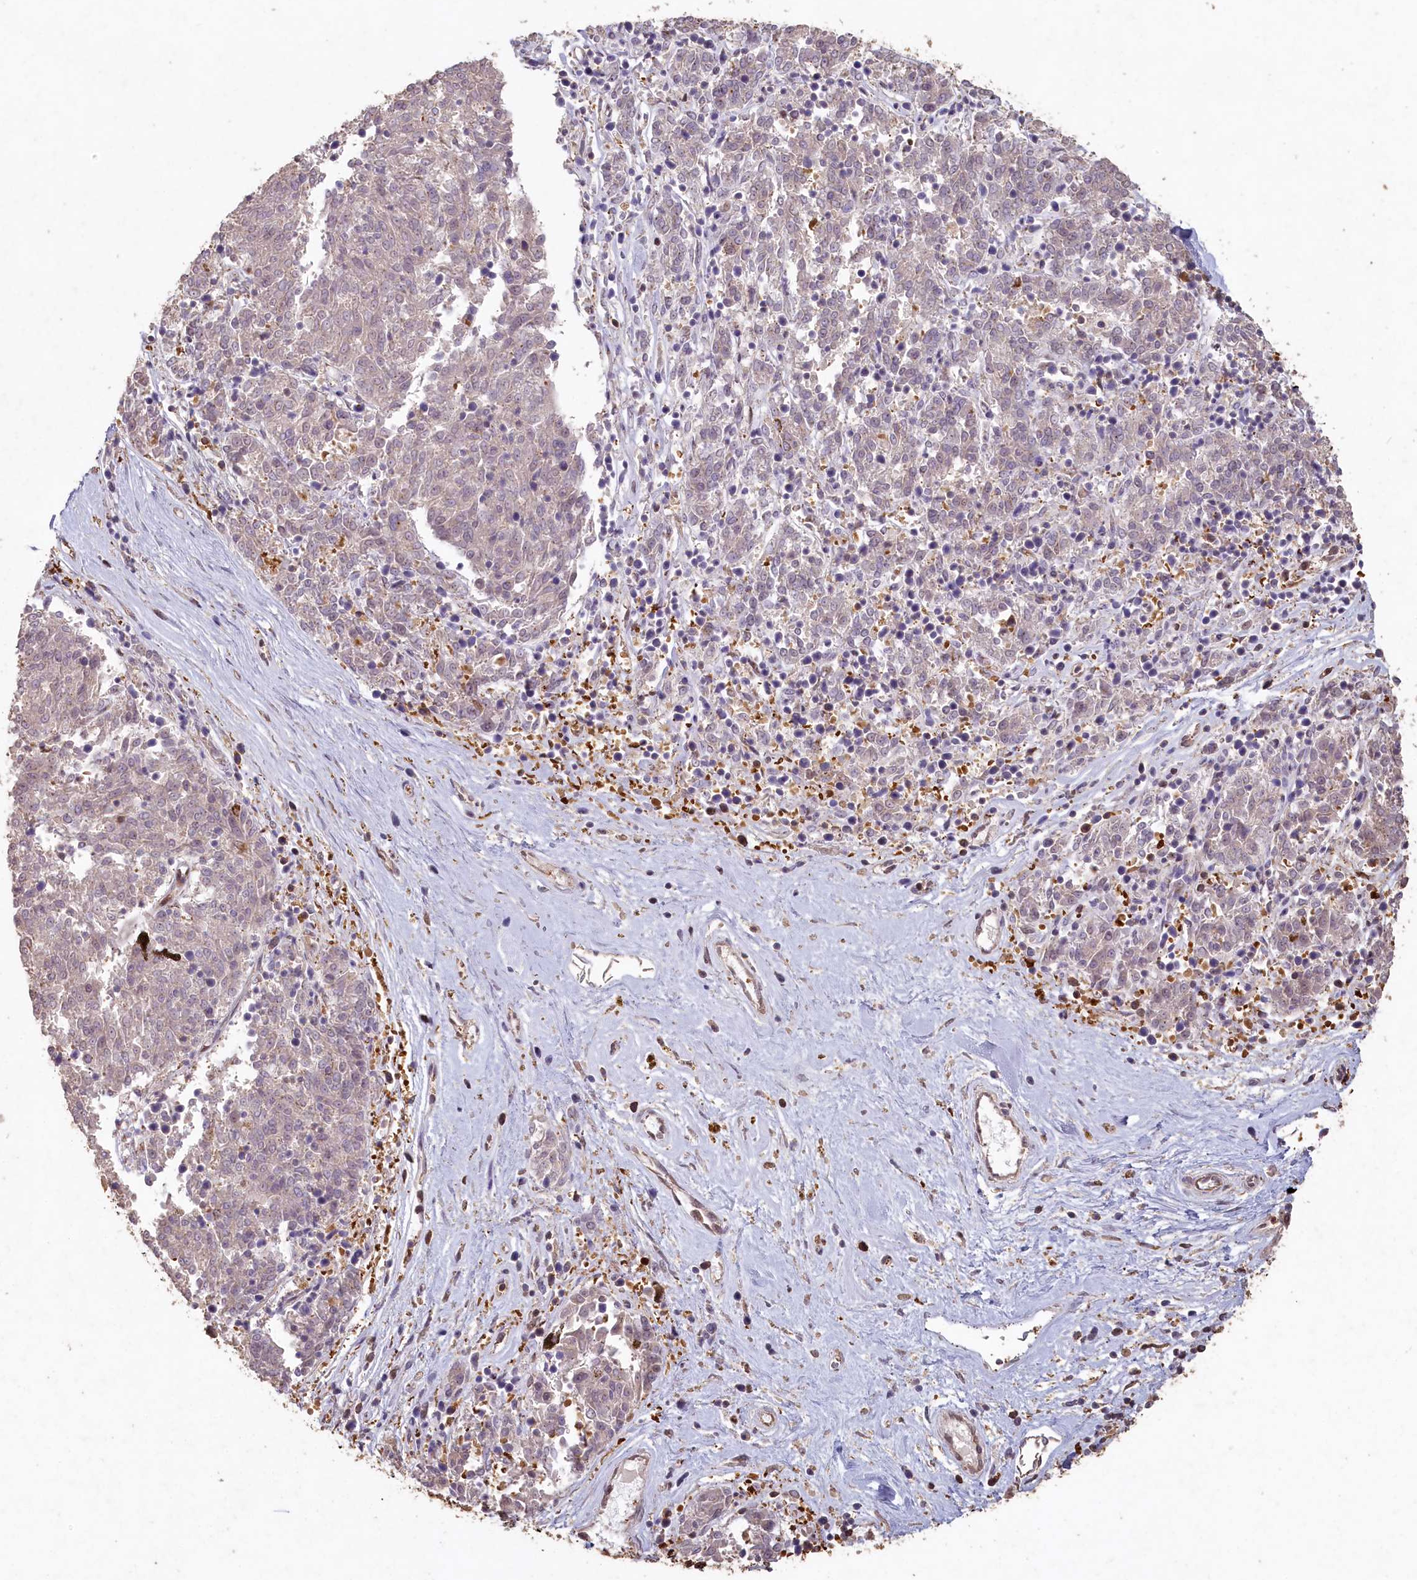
{"staining": {"intensity": "weak", "quantity": "<25%", "location": "cytoplasmic/membranous"}, "tissue": "melanoma", "cell_type": "Tumor cells", "image_type": "cancer", "snomed": [{"axis": "morphology", "description": "Malignant melanoma, NOS"}, {"axis": "topography", "description": "Skin"}], "caption": "Immunohistochemistry micrograph of neoplastic tissue: melanoma stained with DAB shows no significant protein positivity in tumor cells.", "gene": "MADD", "patient": {"sex": "female", "age": 72}}